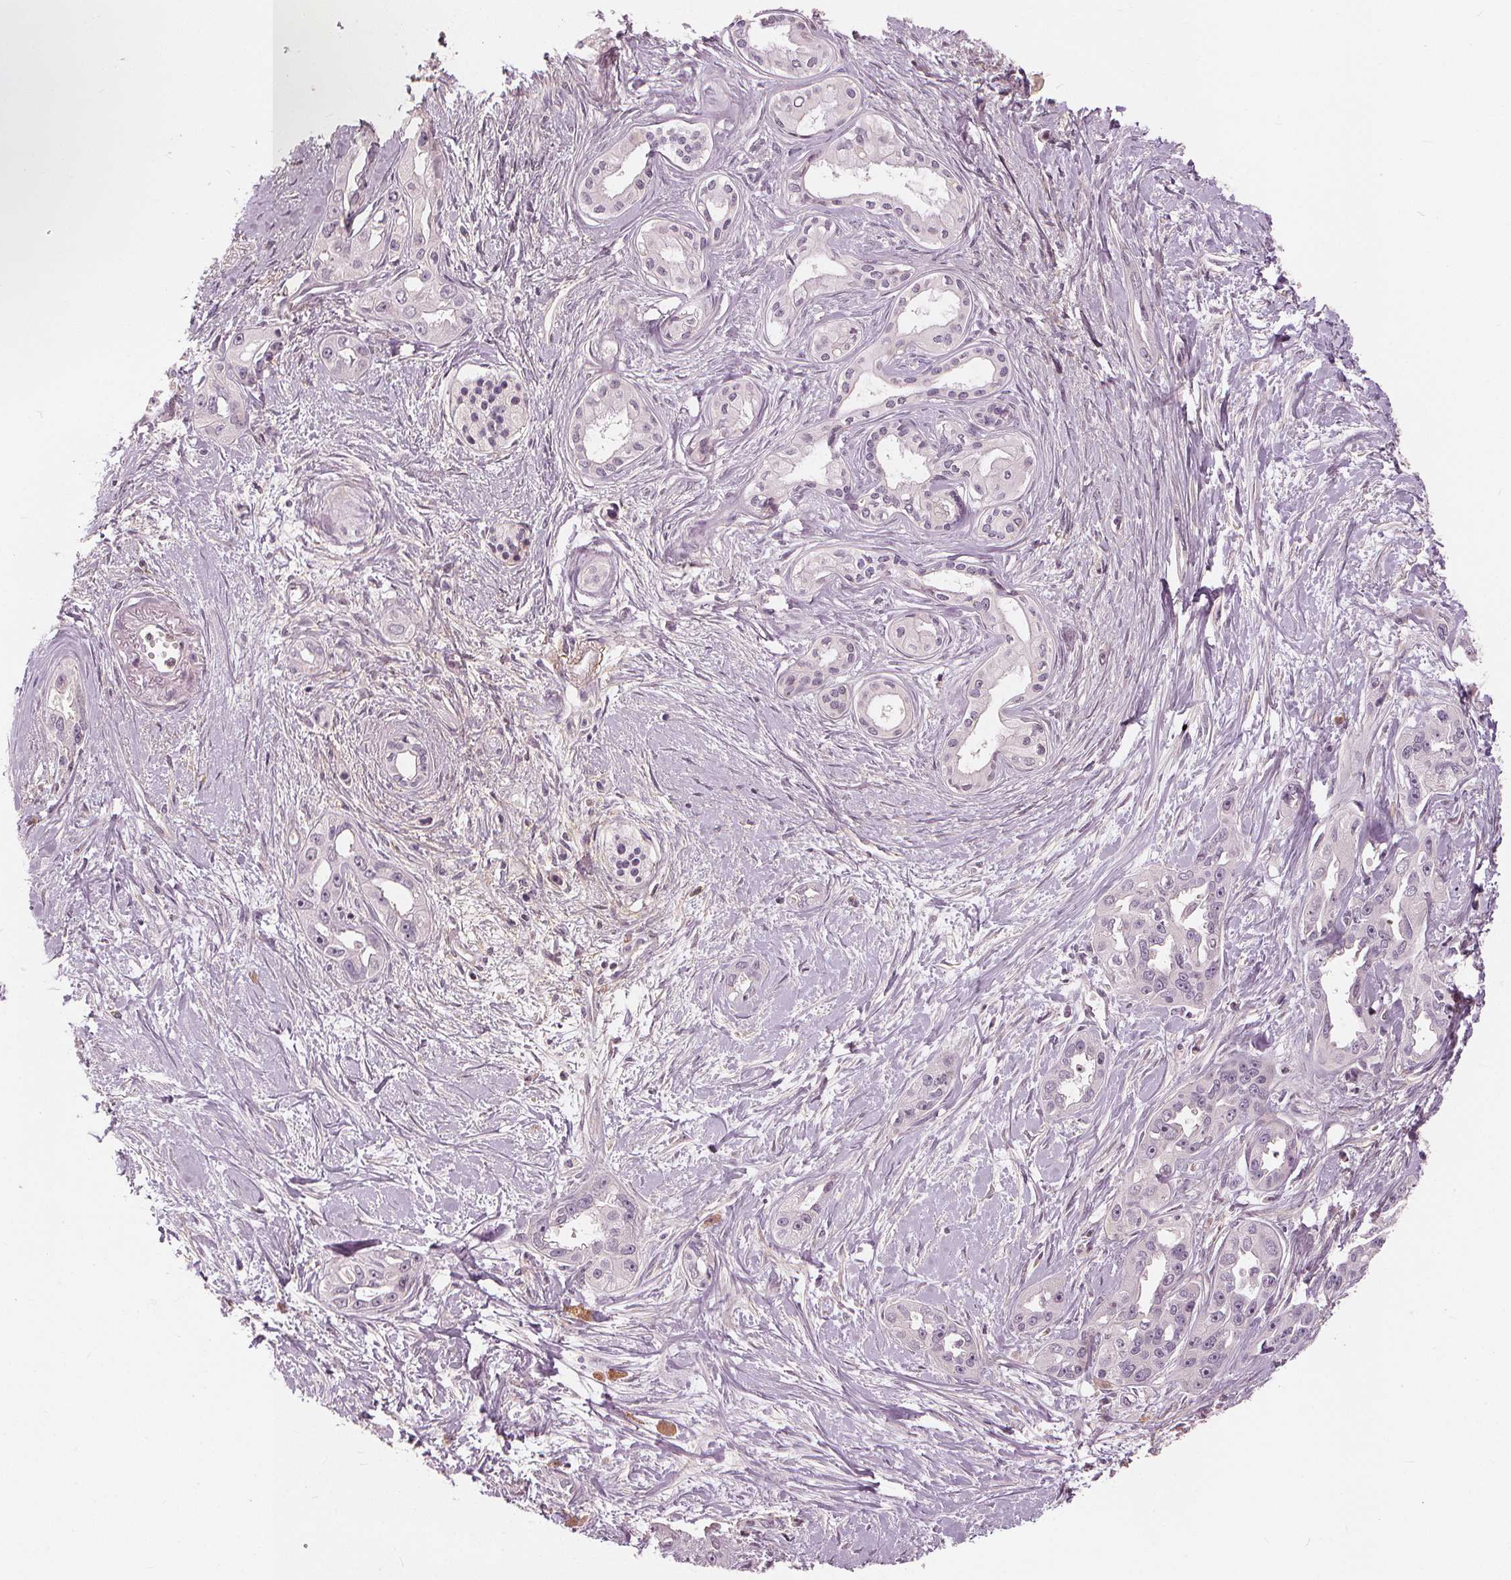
{"staining": {"intensity": "negative", "quantity": "none", "location": "none"}, "tissue": "pancreatic cancer", "cell_type": "Tumor cells", "image_type": "cancer", "snomed": [{"axis": "morphology", "description": "Adenocarcinoma, NOS"}, {"axis": "topography", "description": "Pancreas"}], "caption": "An immunohistochemistry micrograph of pancreatic cancer is shown. There is no staining in tumor cells of pancreatic cancer.", "gene": "SLC34A1", "patient": {"sex": "female", "age": 50}}